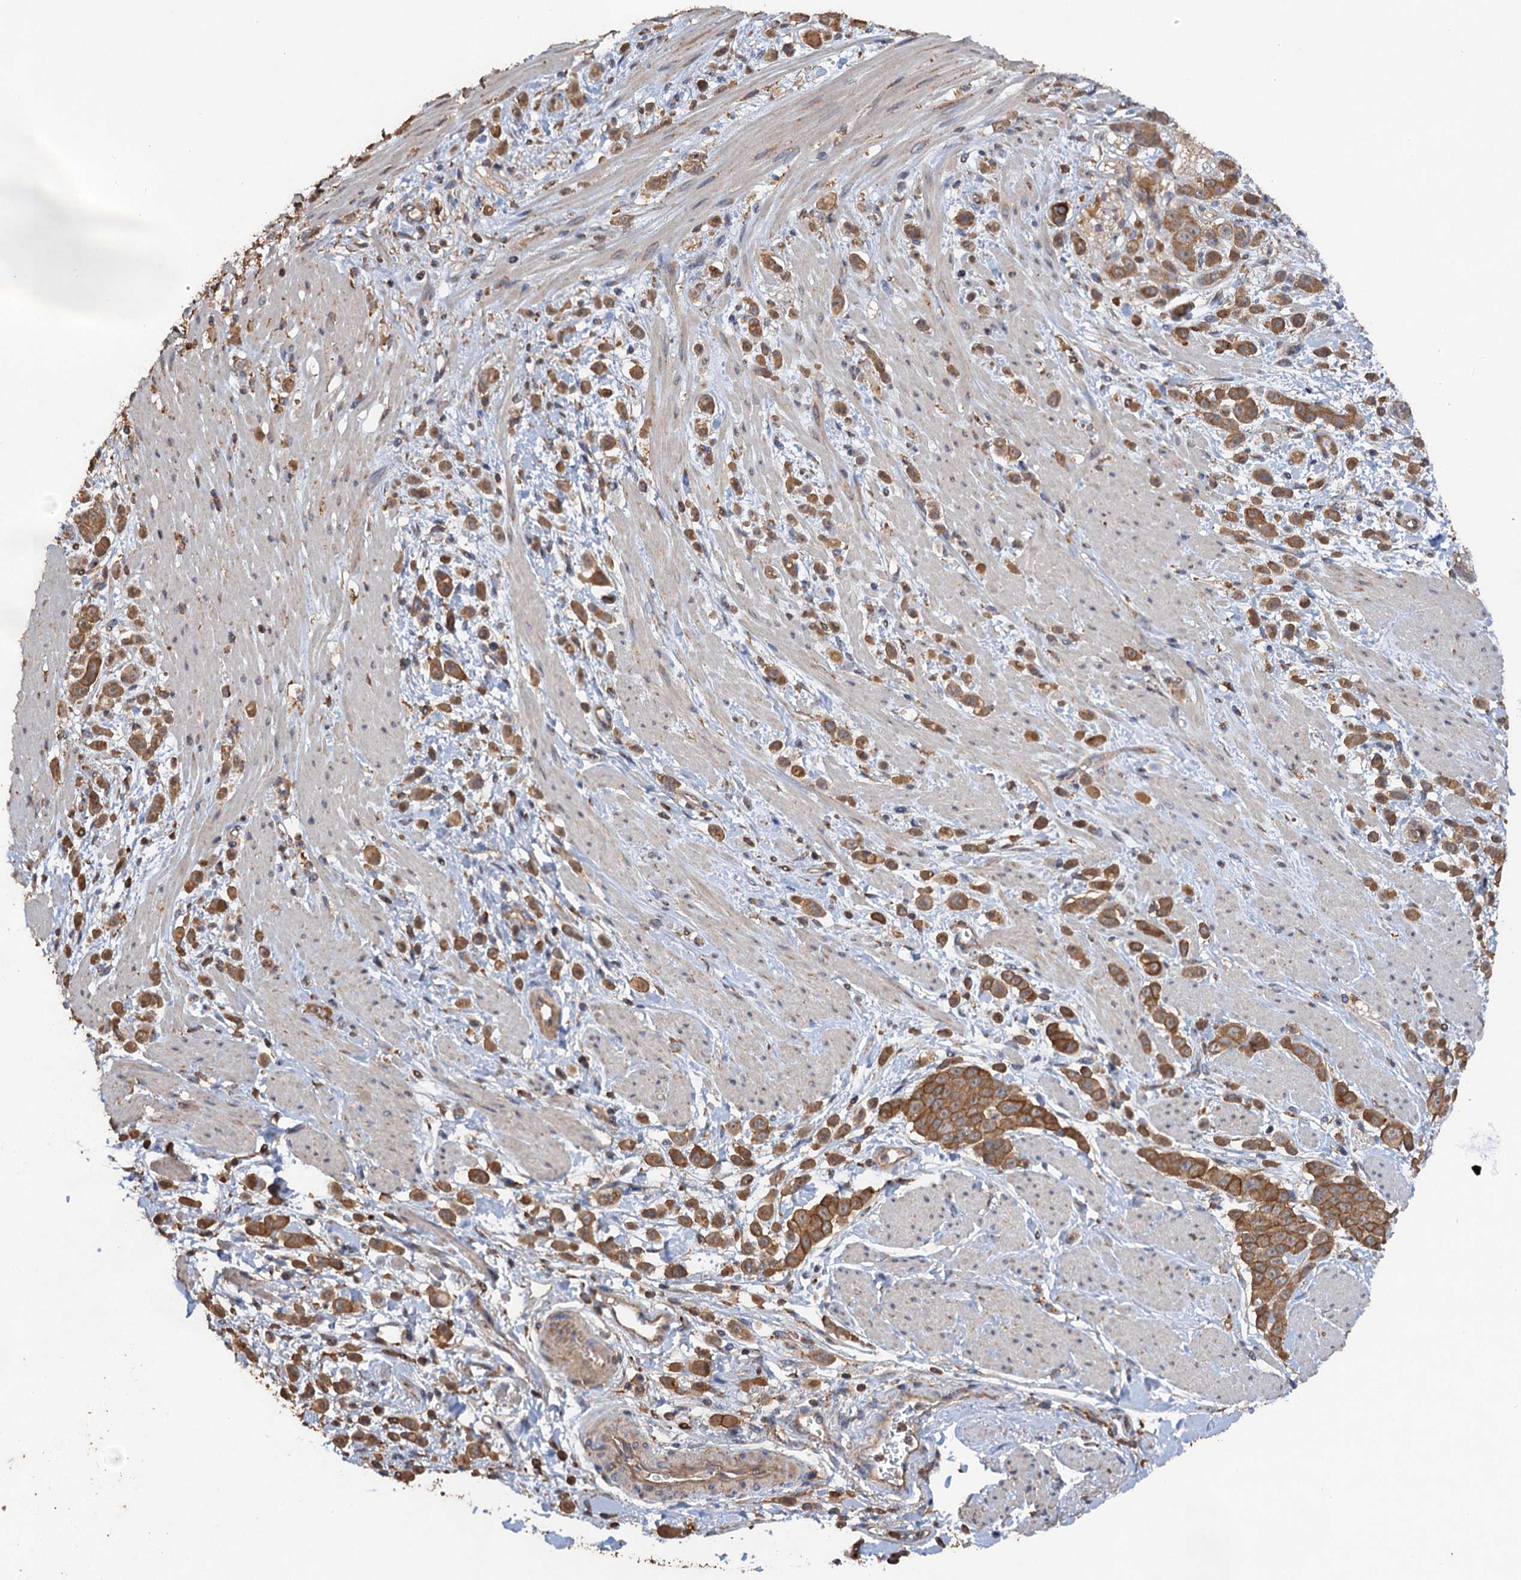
{"staining": {"intensity": "moderate", "quantity": ">75%", "location": "cytoplasmic/membranous"}, "tissue": "pancreatic cancer", "cell_type": "Tumor cells", "image_type": "cancer", "snomed": [{"axis": "morphology", "description": "Normal tissue, NOS"}, {"axis": "morphology", "description": "Adenocarcinoma, NOS"}, {"axis": "topography", "description": "Pancreas"}], "caption": "Pancreatic cancer was stained to show a protein in brown. There is medium levels of moderate cytoplasmic/membranous positivity in about >75% of tumor cells.", "gene": "SCUBE3", "patient": {"sex": "female", "age": 64}}